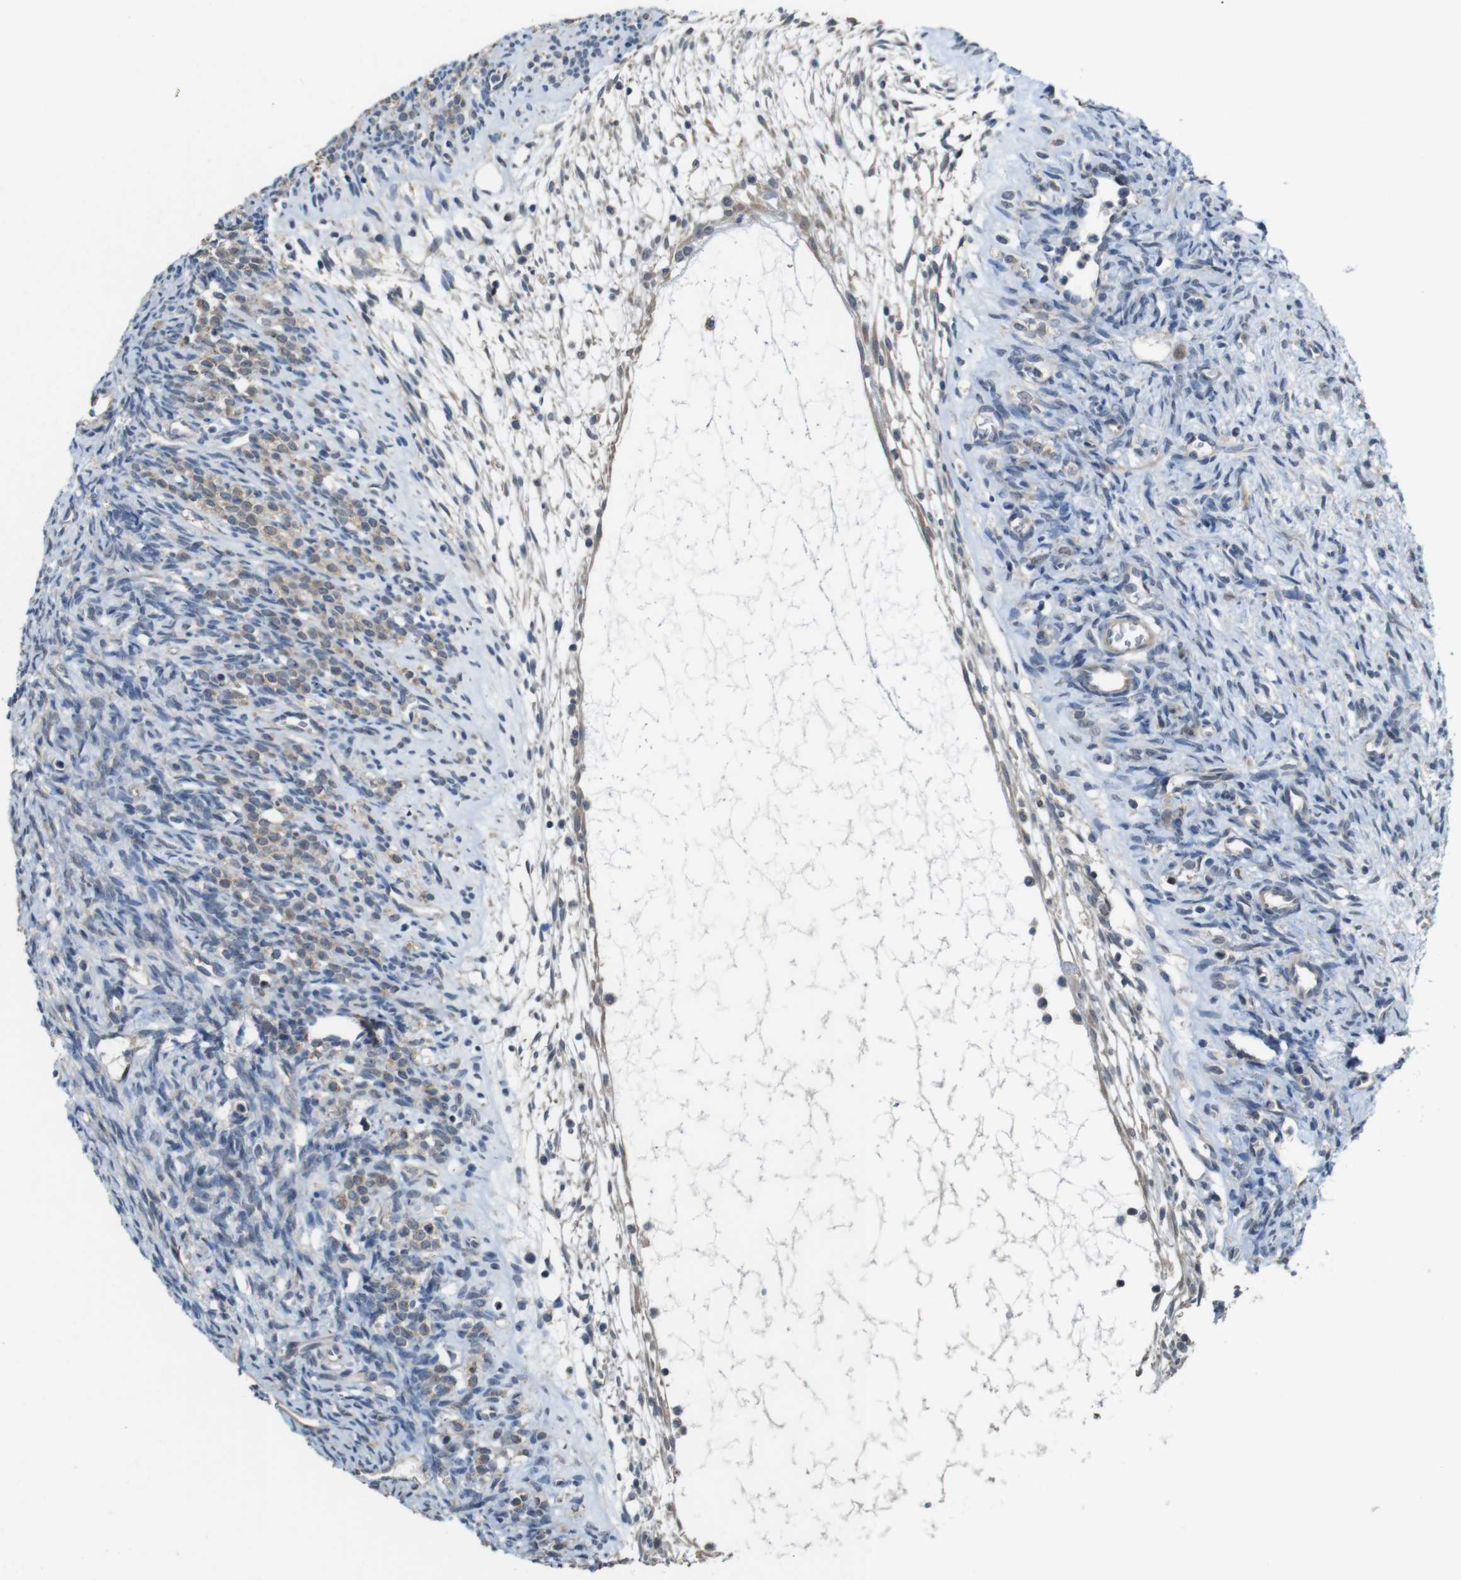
{"staining": {"intensity": "moderate", "quantity": "<25%", "location": "cytoplasmic/membranous"}, "tissue": "ovary", "cell_type": "Ovarian stroma cells", "image_type": "normal", "snomed": [{"axis": "morphology", "description": "Normal tissue, NOS"}, {"axis": "topography", "description": "Ovary"}], "caption": "Brown immunohistochemical staining in normal human ovary displays moderate cytoplasmic/membranous positivity in about <25% of ovarian stroma cells.", "gene": "CDC34", "patient": {"sex": "female", "age": 33}}